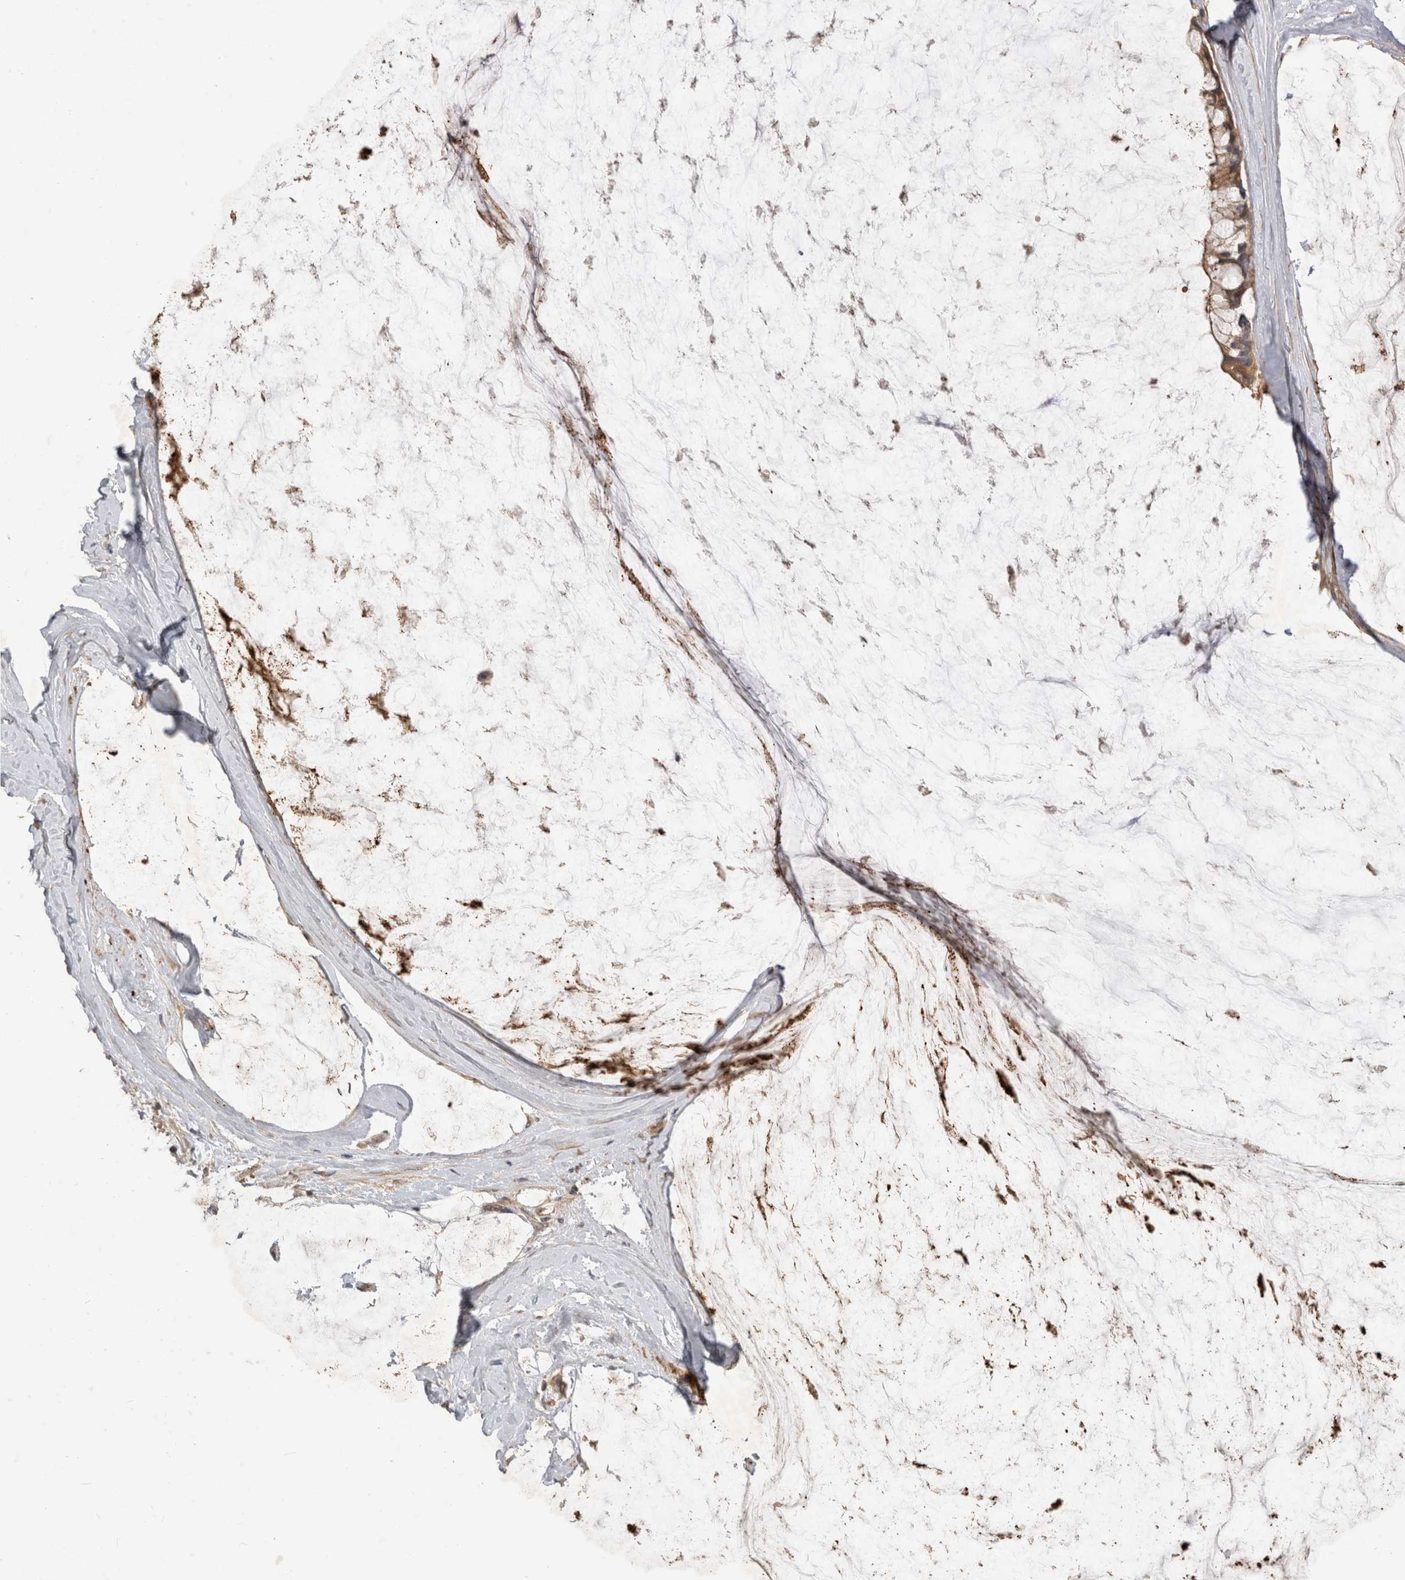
{"staining": {"intensity": "moderate", "quantity": ">75%", "location": "cytoplasmic/membranous"}, "tissue": "ovarian cancer", "cell_type": "Tumor cells", "image_type": "cancer", "snomed": [{"axis": "morphology", "description": "Cystadenocarcinoma, mucinous, NOS"}, {"axis": "topography", "description": "Ovary"}], "caption": "Immunohistochemistry (IHC) staining of mucinous cystadenocarcinoma (ovarian), which displays medium levels of moderate cytoplasmic/membranous staining in about >75% of tumor cells indicating moderate cytoplasmic/membranous protein positivity. The staining was performed using DAB (3,3'-diaminobenzidine) (brown) for protein detection and nuclei were counterstained in hematoxylin (blue).", "gene": "PPP1R42", "patient": {"sex": "female", "age": 39}}